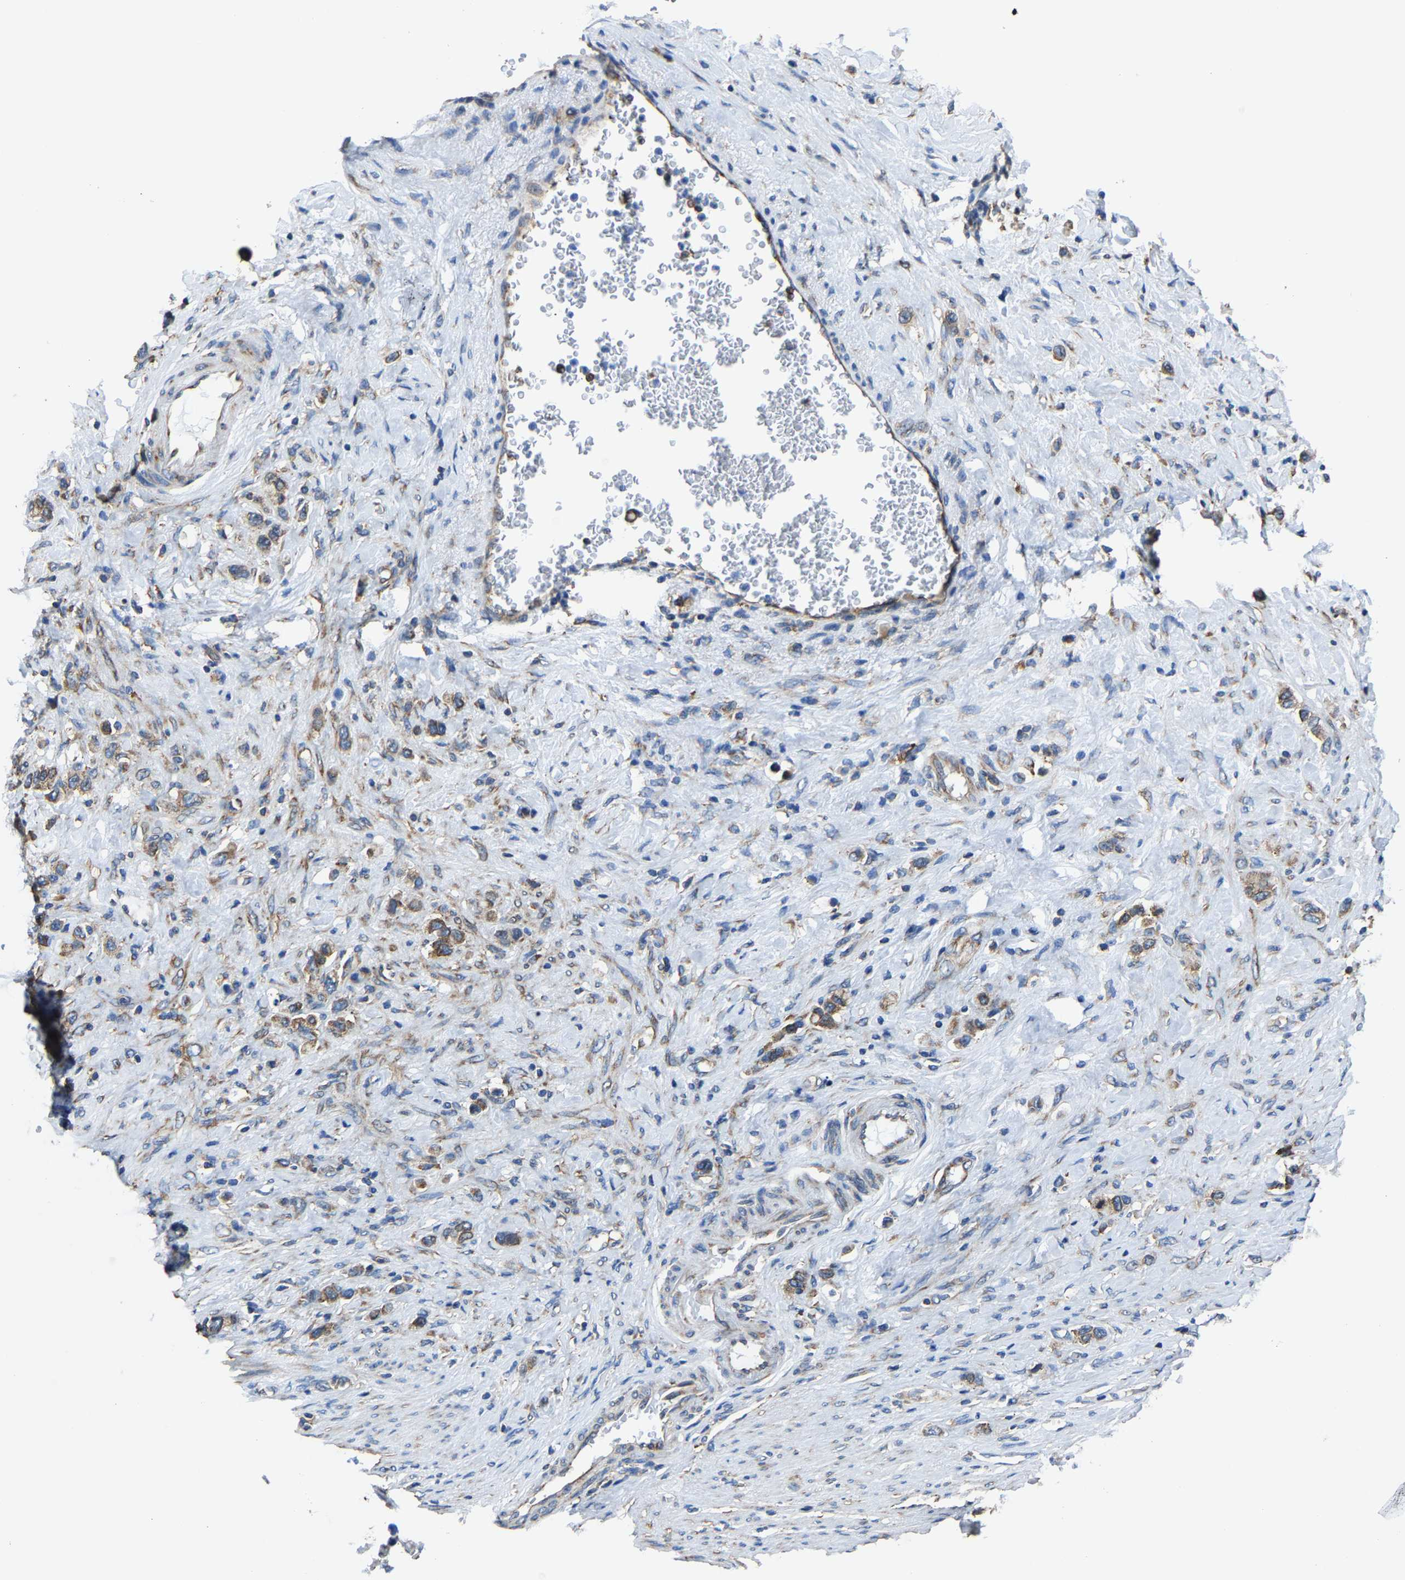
{"staining": {"intensity": "moderate", "quantity": ">75%", "location": "cytoplasmic/membranous"}, "tissue": "stomach cancer", "cell_type": "Tumor cells", "image_type": "cancer", "snomed": [{"axis": "morphology", "description": "Adenocarcinoma, NOS"}, {"axis": "topography", "description": "Stomach"}], "caption": "DAB immunohistochemical staining of human adenocarcinoma (stomach) displays moderate cytoplasmic/membranous protein staining in approximately >75% of tumor cells.", "gene": "G3BP2", "patient": {"sex": "female", "age": 65}}